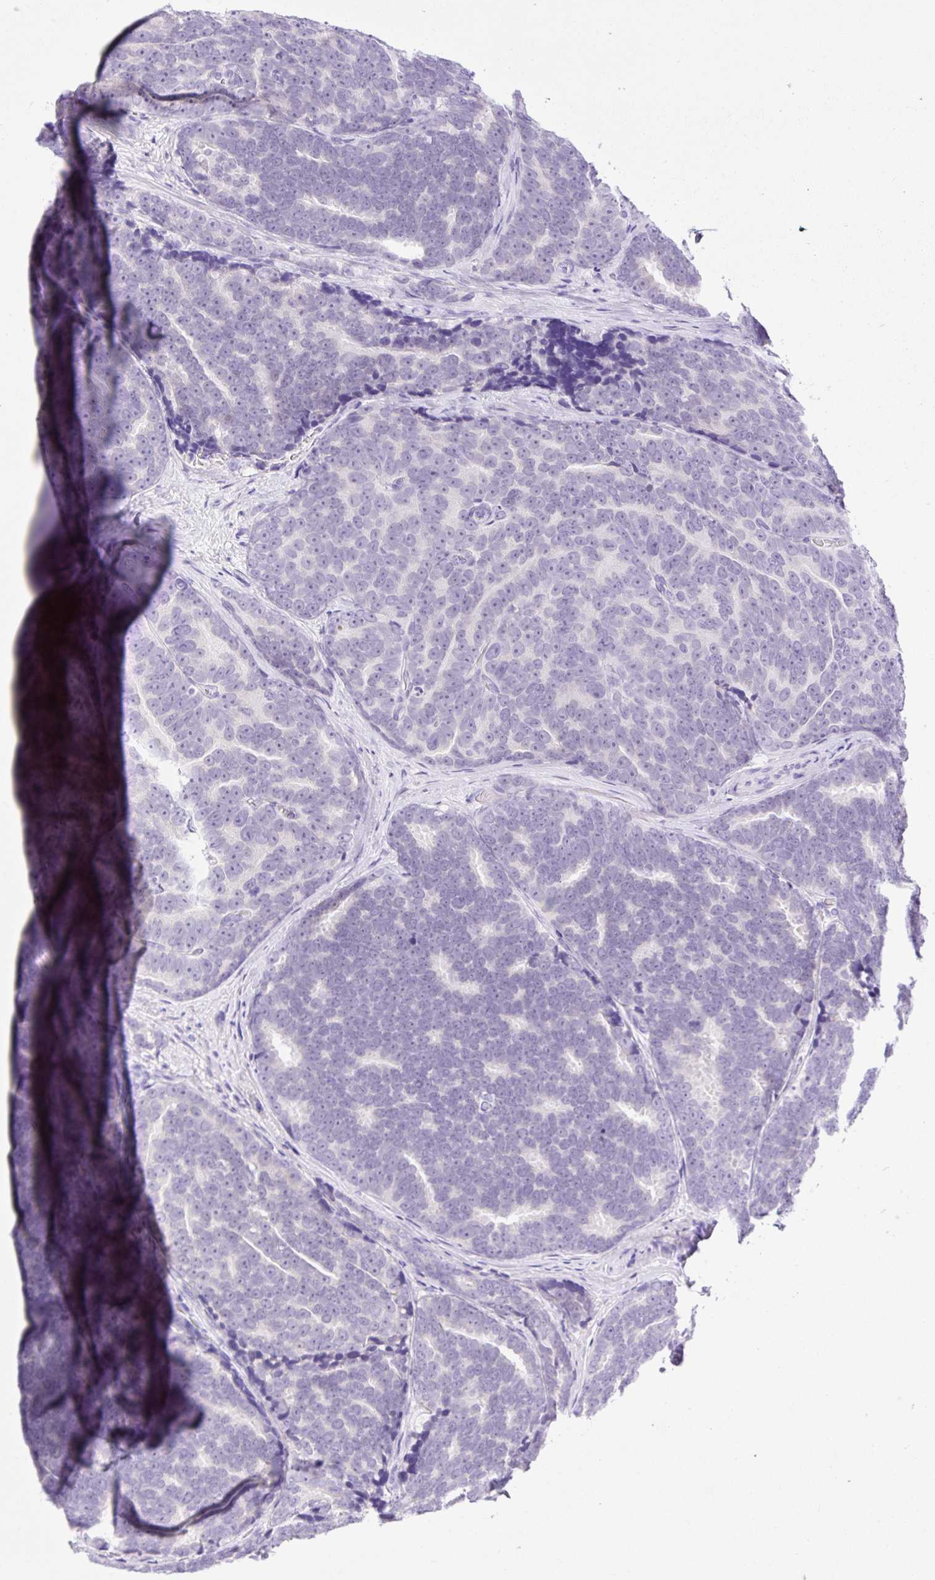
{"staining": {"intensity": "negative", "quantity": "none", "location": "none"}, "tissue": "prostate cancer", "cell_type": "Tumor cells", "image_type": "cancer", "snomed": [{"axis": "morphology", "description": "Adenocarcinoma, Low grade"}, {"axis": "topography", "description": "Prostate"}], "caption": "IHC histopathology image of human prostate cancer (low-grade adenocarcinoma) stained for a protein (brown), which shows no positivity in tumor cells.", "gene": "SLC25A40", "patient": {"sex": "male", "age": 62}}